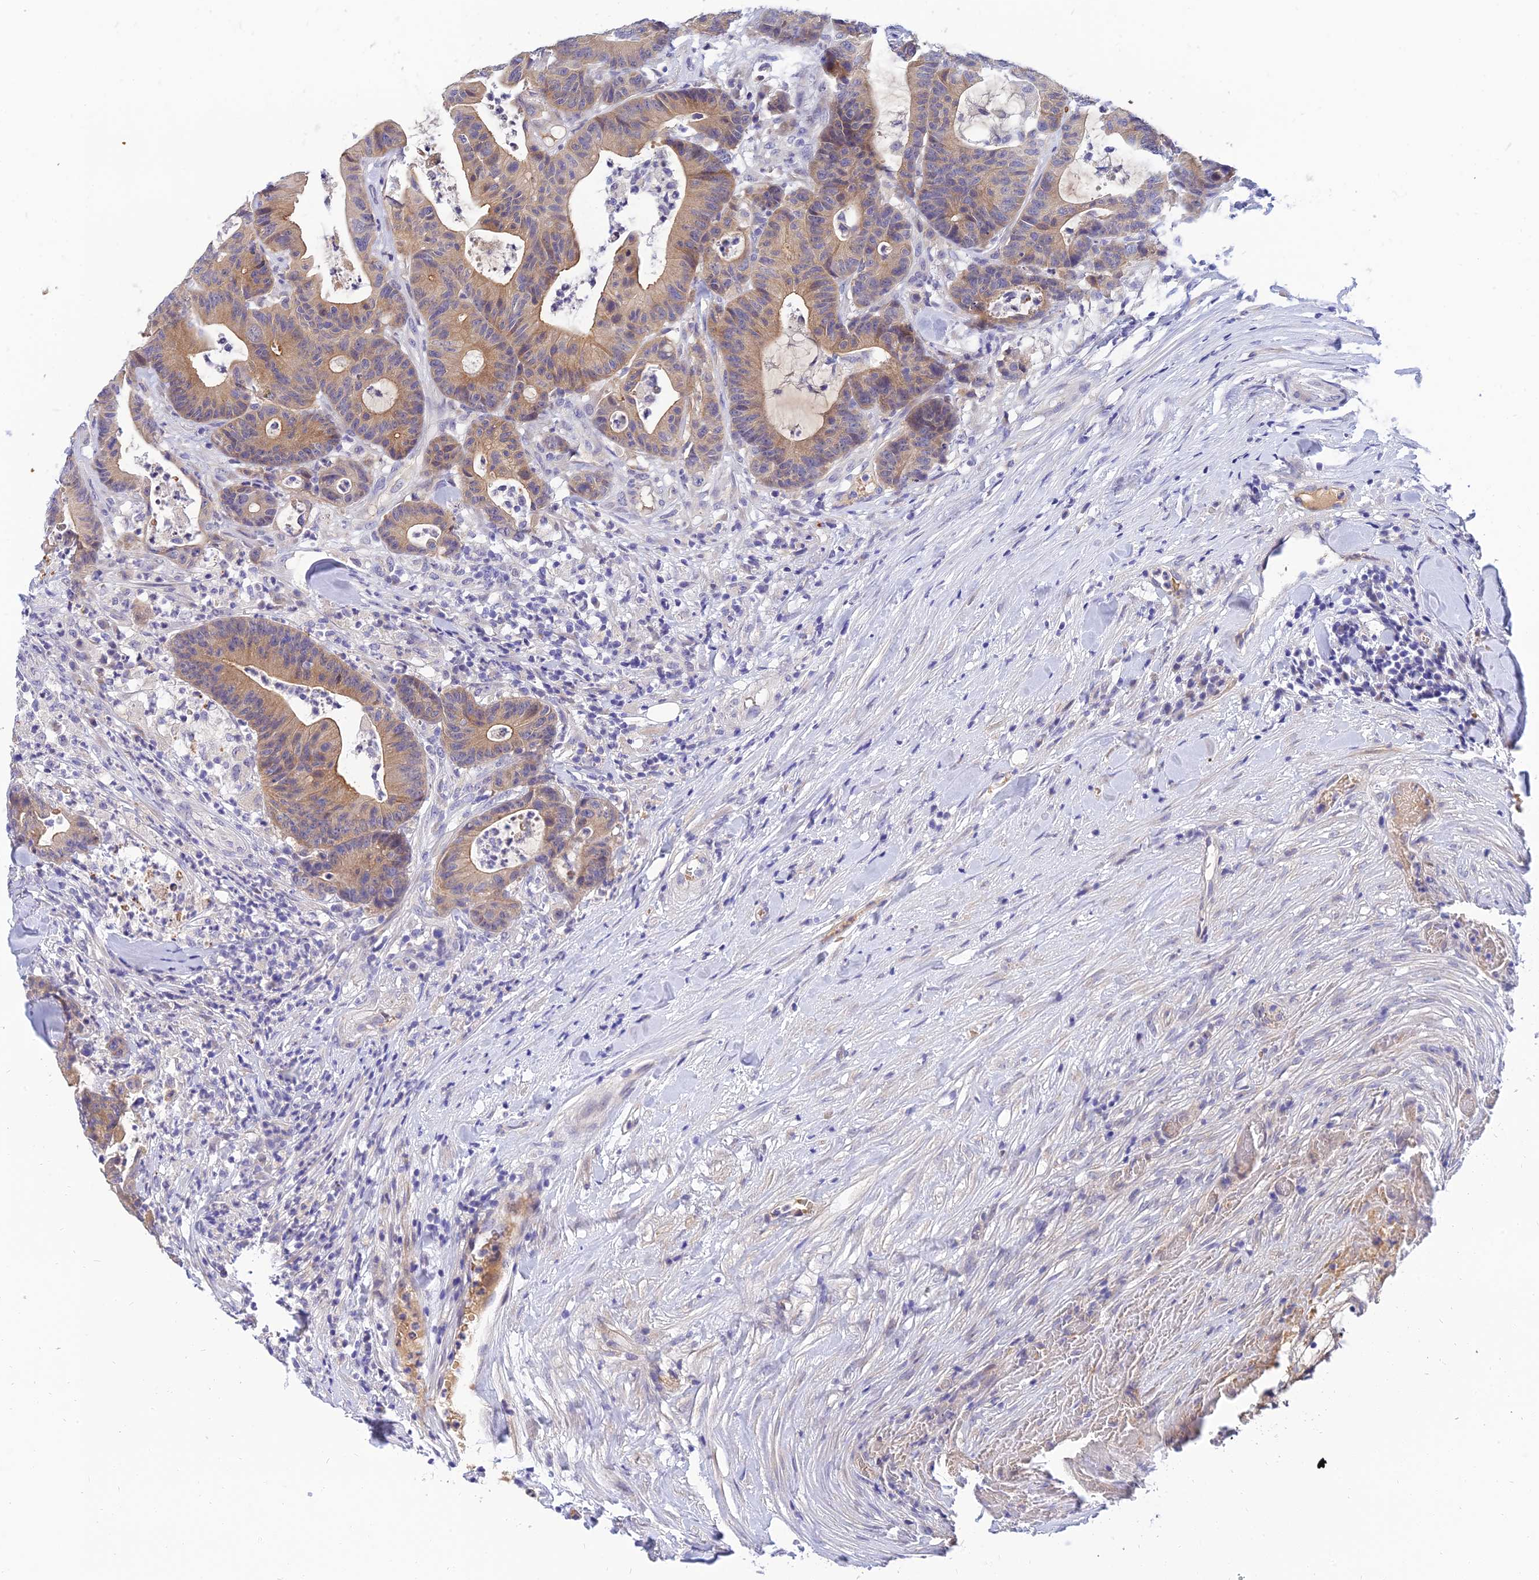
{"staining": {"intensity": "weak", "quantity": "25%-75%", "location": "cytoplasmic/membranous"}, "tissue": "colorectal cancer", "cell_type": "Tumor cells", "image_type": "cancer", "snomed": [{"axis": "morphology", "description": "Adenocarcinoma, NOS"}, {"axis": "topography", "description": "Colon"}], "caption": "Immunohistochemical staining of human adenocarcinoma (colorectal) exhibits weak cytoplasmic/membranous protein staining in about 25%-75% of tumor cells.", "gene": "ANKS4B", "patient": {"sex": "female", "age": 84}}